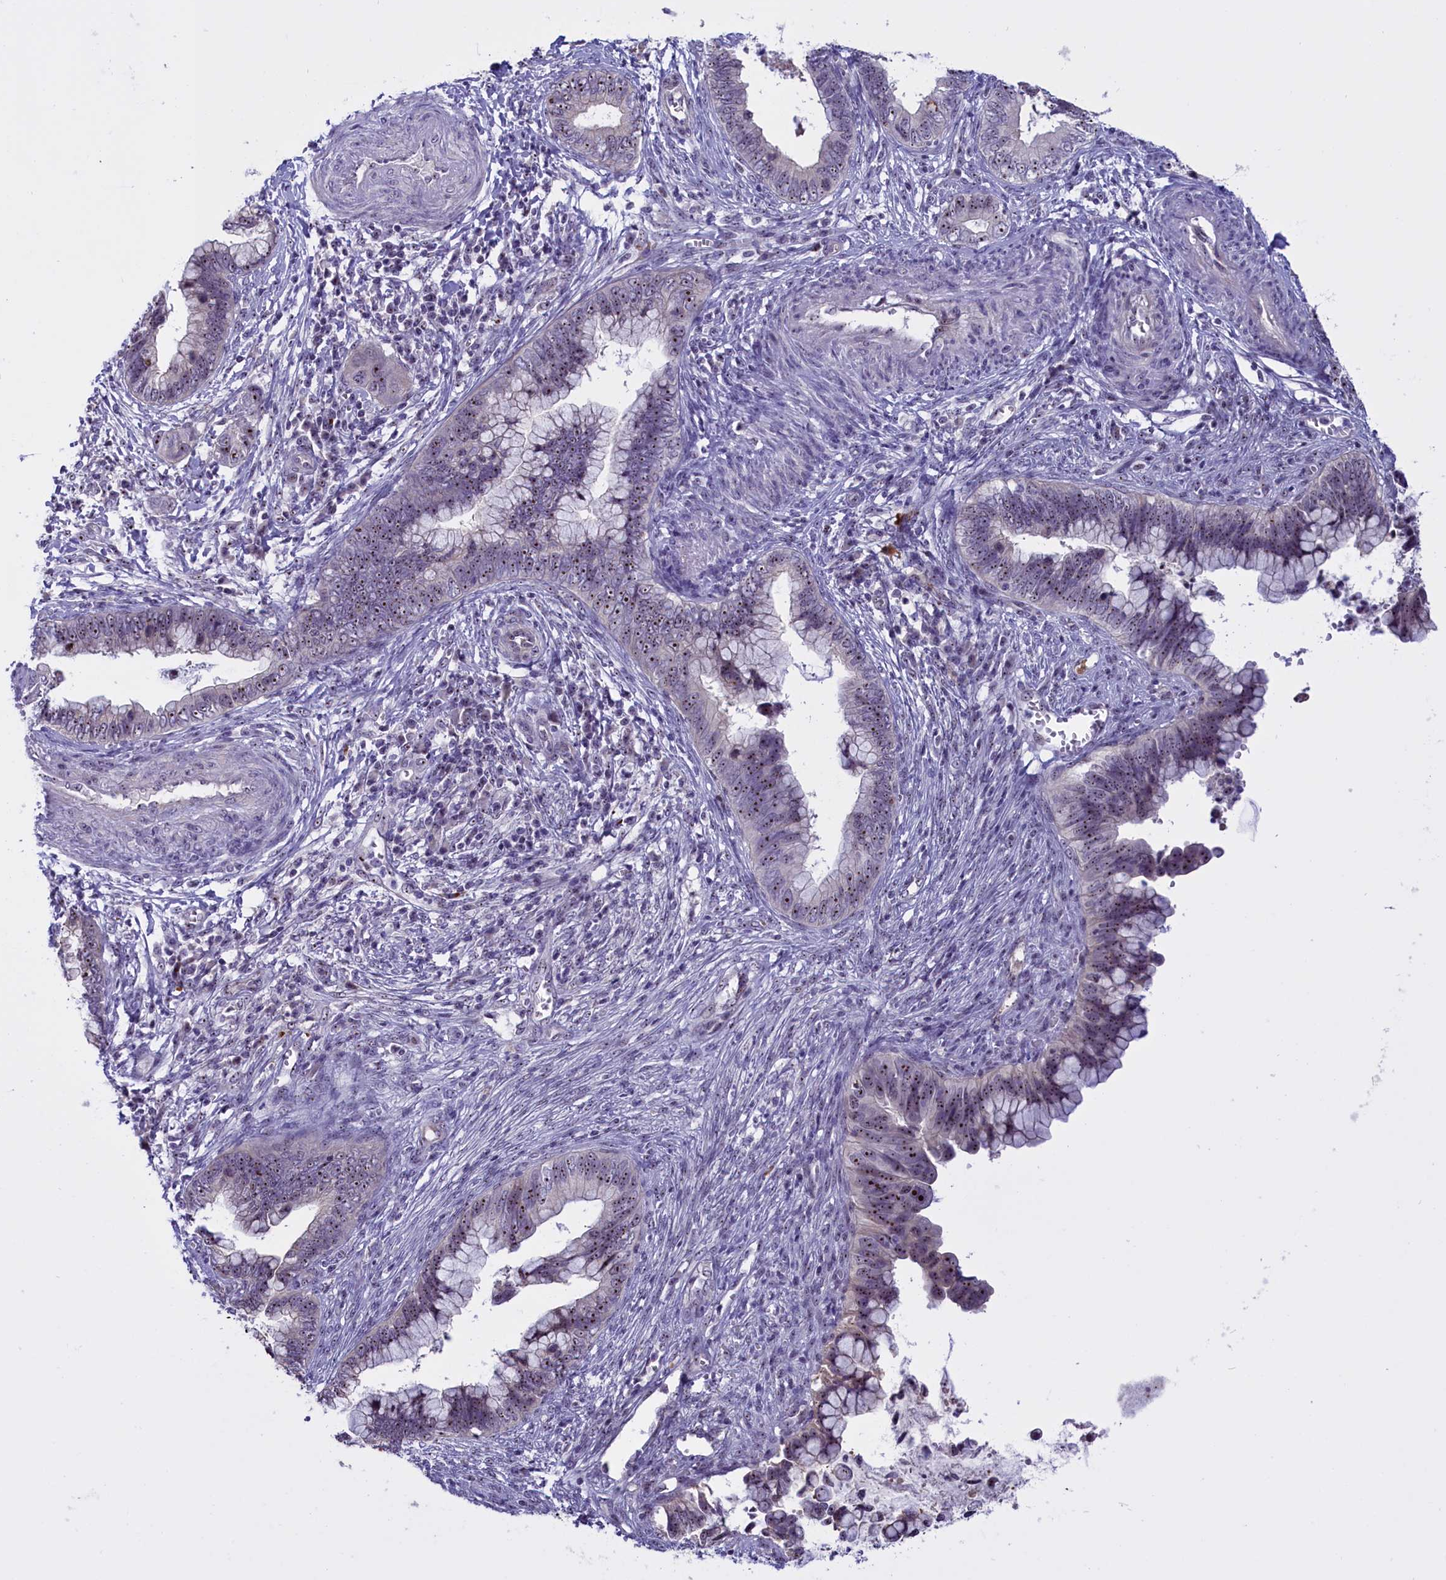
{"staining": {"intensity": "strong", "quantity": "25%-75%", "location": "nuclear"}, "tissue": "cervical cancer", "cell_type": "Tumor cells", "image_type": "cancer", "snomed": [{"axis": "morphology", "description": "Adenocarcinoma, NOS"}, {"axis": "topography", "description": "Cervix"}], "caption": "DAB immunohistochemical staining of human cervical cancer reveals strong nuclear protein expression in approximately 25%-75% of tumor cells.", "gene": "TBL3", "patient": {"sex": "female", "age": 44}}